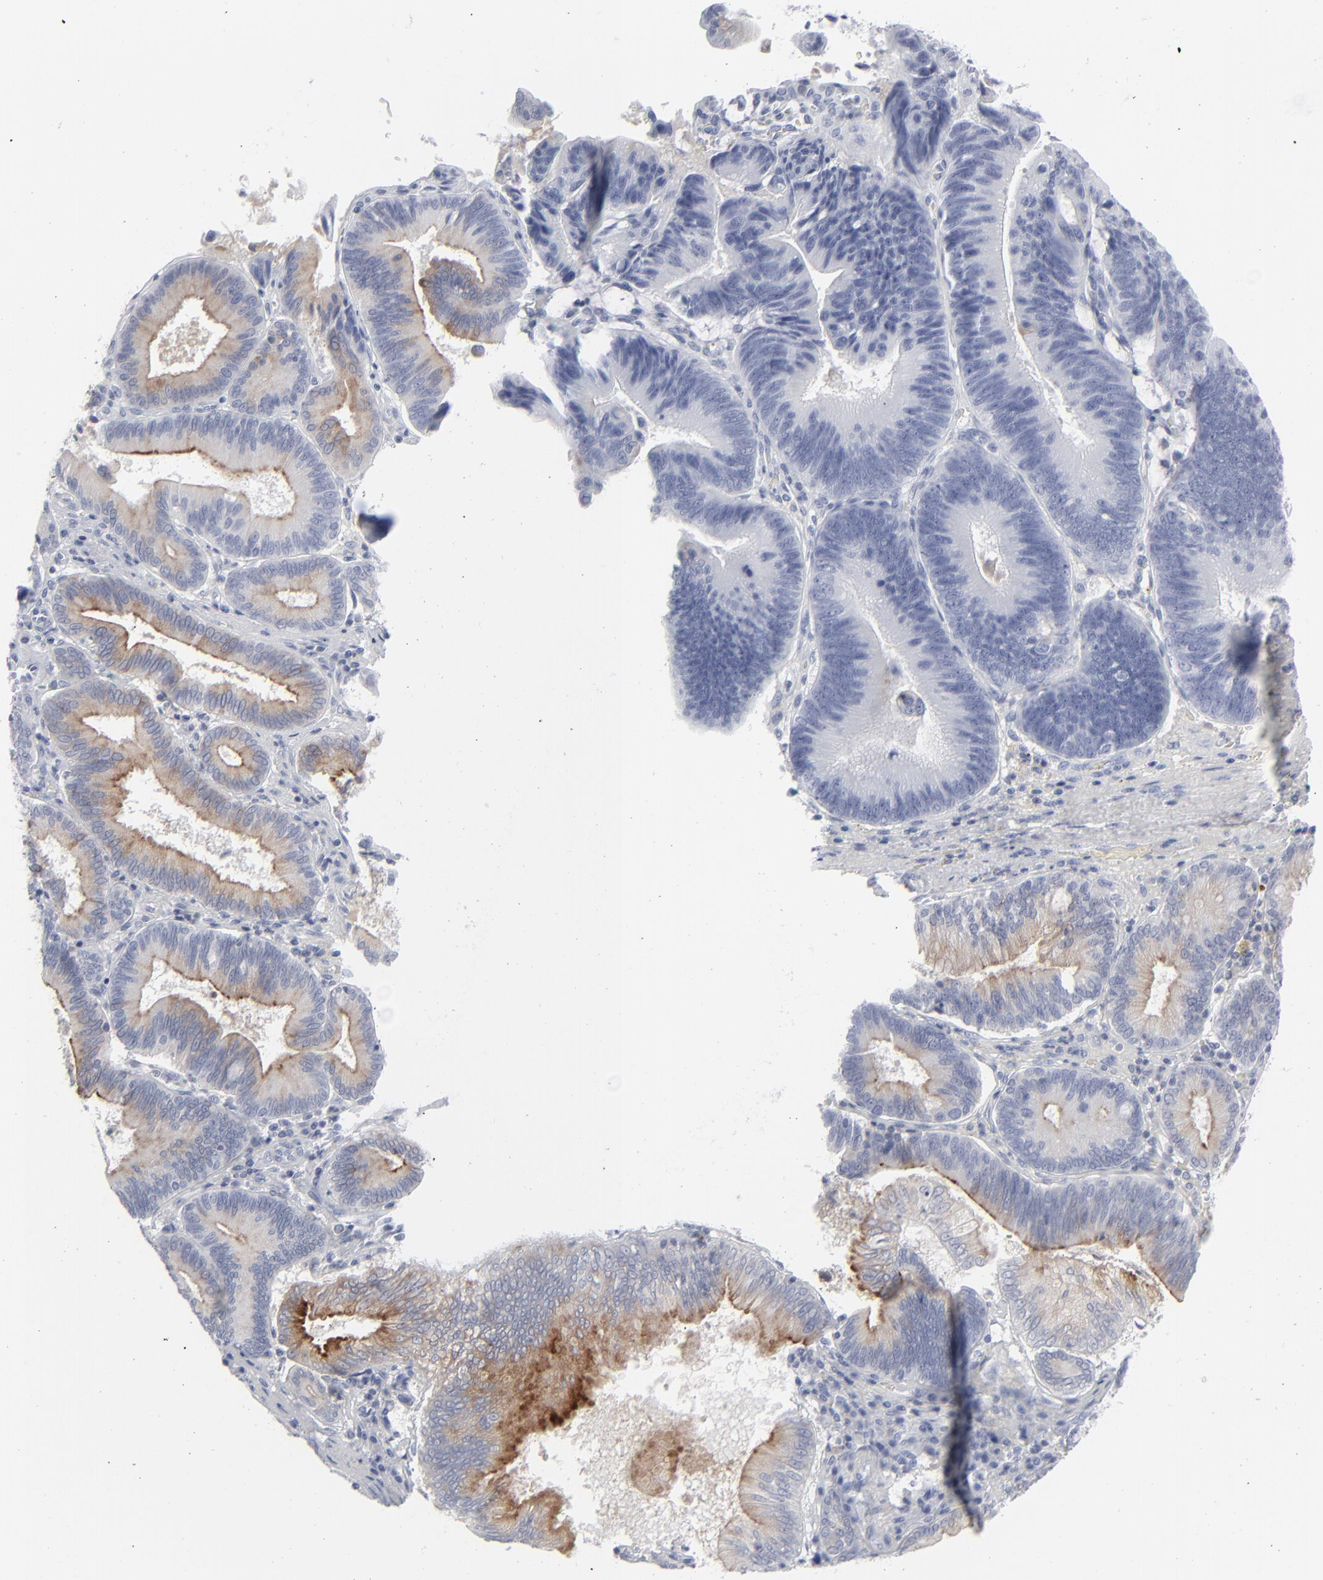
{"staining": {"intensity": "moderate", "quantity": "25%-75%", "location": "cytoplasmic/membranous"}, "tissue": "pancreatic cancer", "cell_type": "Tumor cells", "image_type": "cancer", "snomed": [{"axis": "morphology", "description": "Adenocarcinoma, NOS"}, {"axis": "topography", "description": "Pancreas"}], "caption": "Protein expression analysis of human adenocarcinoma (pancreatic) reveals moderate cytoplasmic/membranous positivity in approximately 25%-75% of tumor cells. (IHC, brightfield microscopy, high magnification).", "gene": "MSLN", "patient": {"sex": "male", "age": 82}}